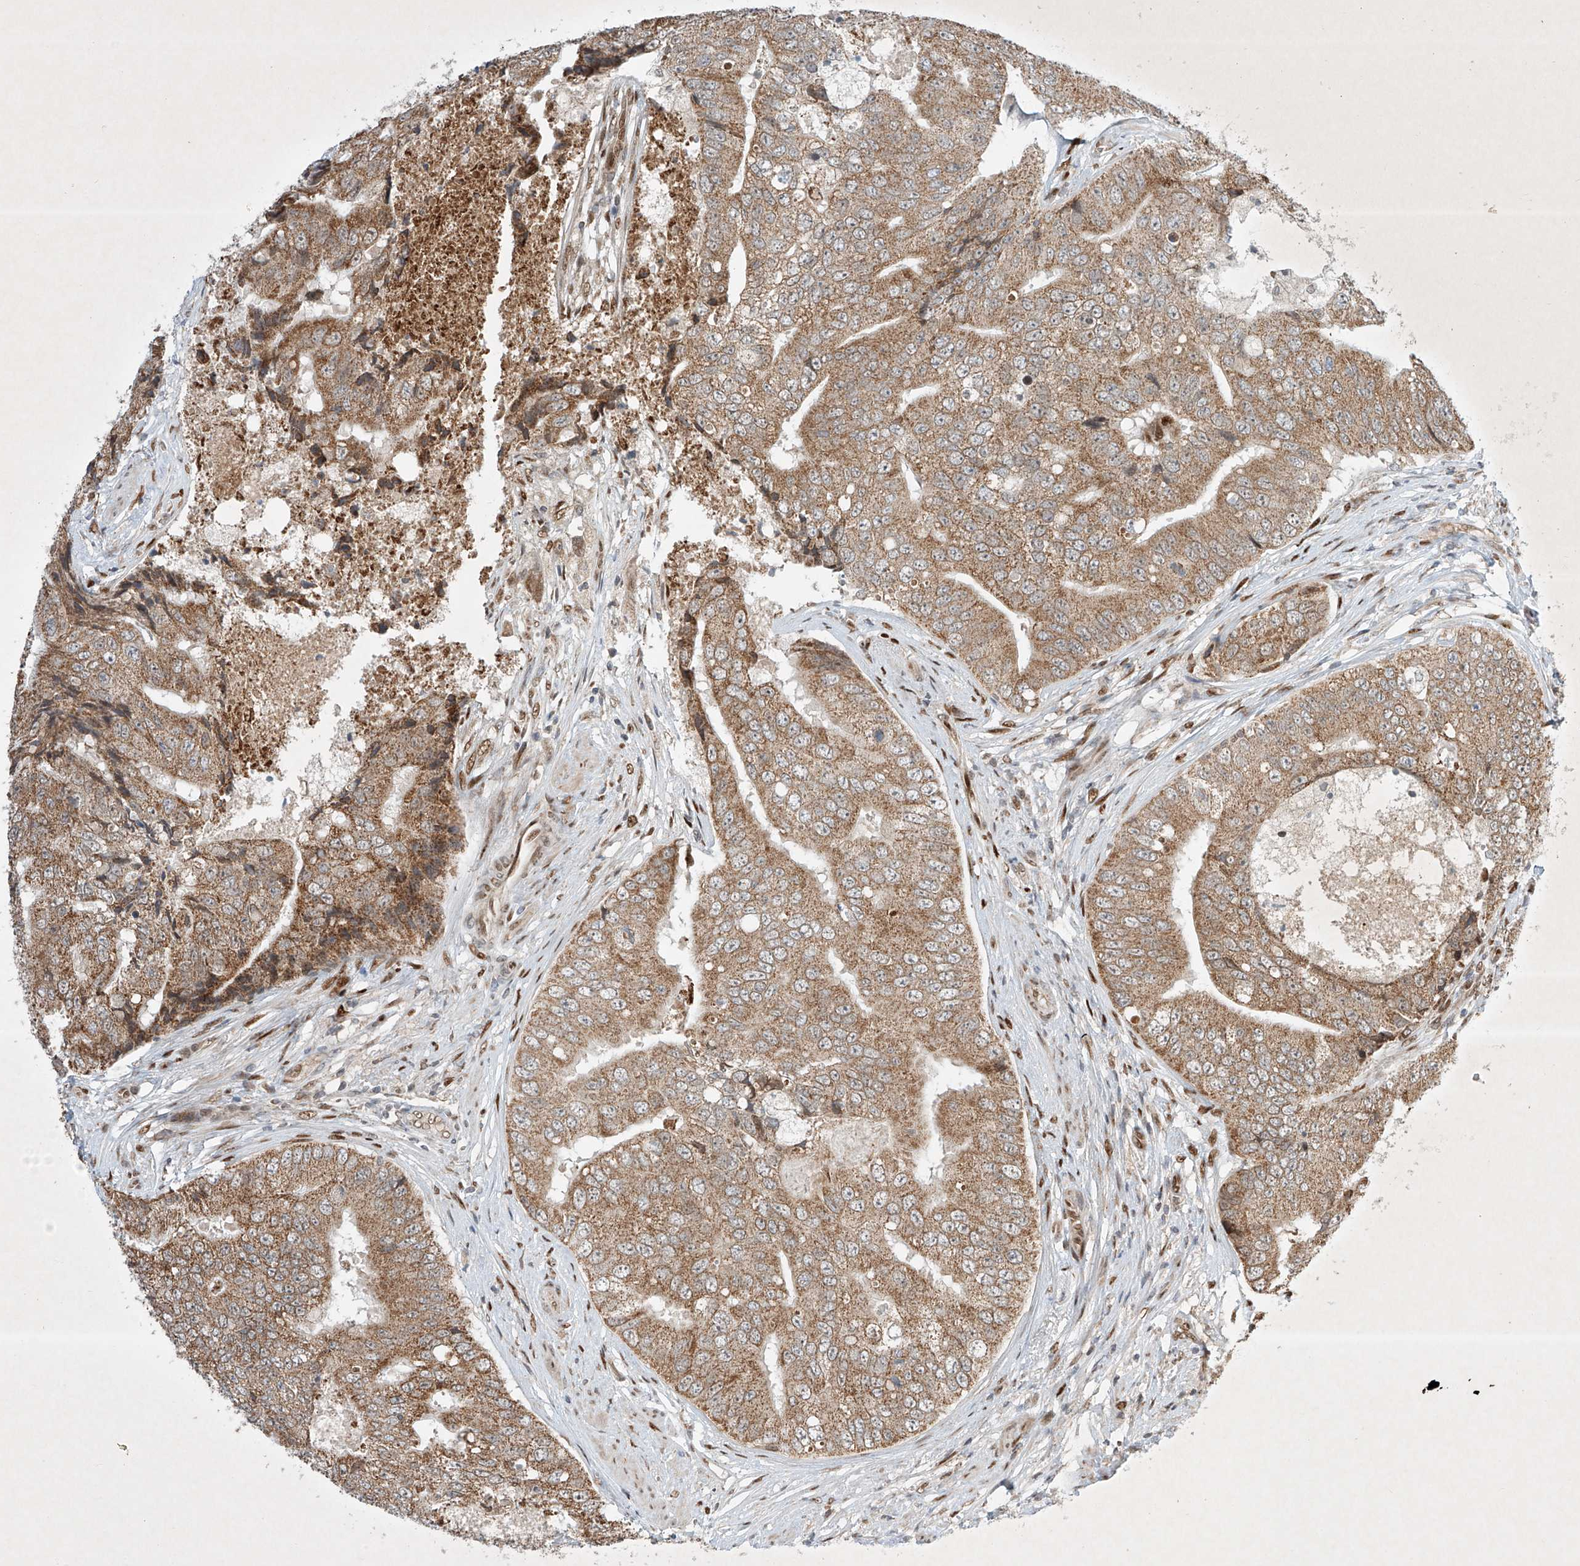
{"staining": {"intensity": "moderate", "quantity": ">75%", "location": "cytoplasmic/membranous"}, "tissue": "prostate cancer", "cell_type": "Tumor cells", "image_type": "cancer", "snomed": [{"axis": "morphology", "description": "Adenocarcinoma, High grade"}, {"axis": "topography", "description": "Prostate"}], "caption": "Protein staining reveals moderate cytoplasmic/membranous staining in approximately >75% of tumor cells in high-grade adenocarcinoma (prostate). Using DAB (brown) and hematoxylin (blue) stains, captured at high magnification using brightfield microscopy.", "gene": "EPG5", "patient": {"sex": "male", "age": 70}}